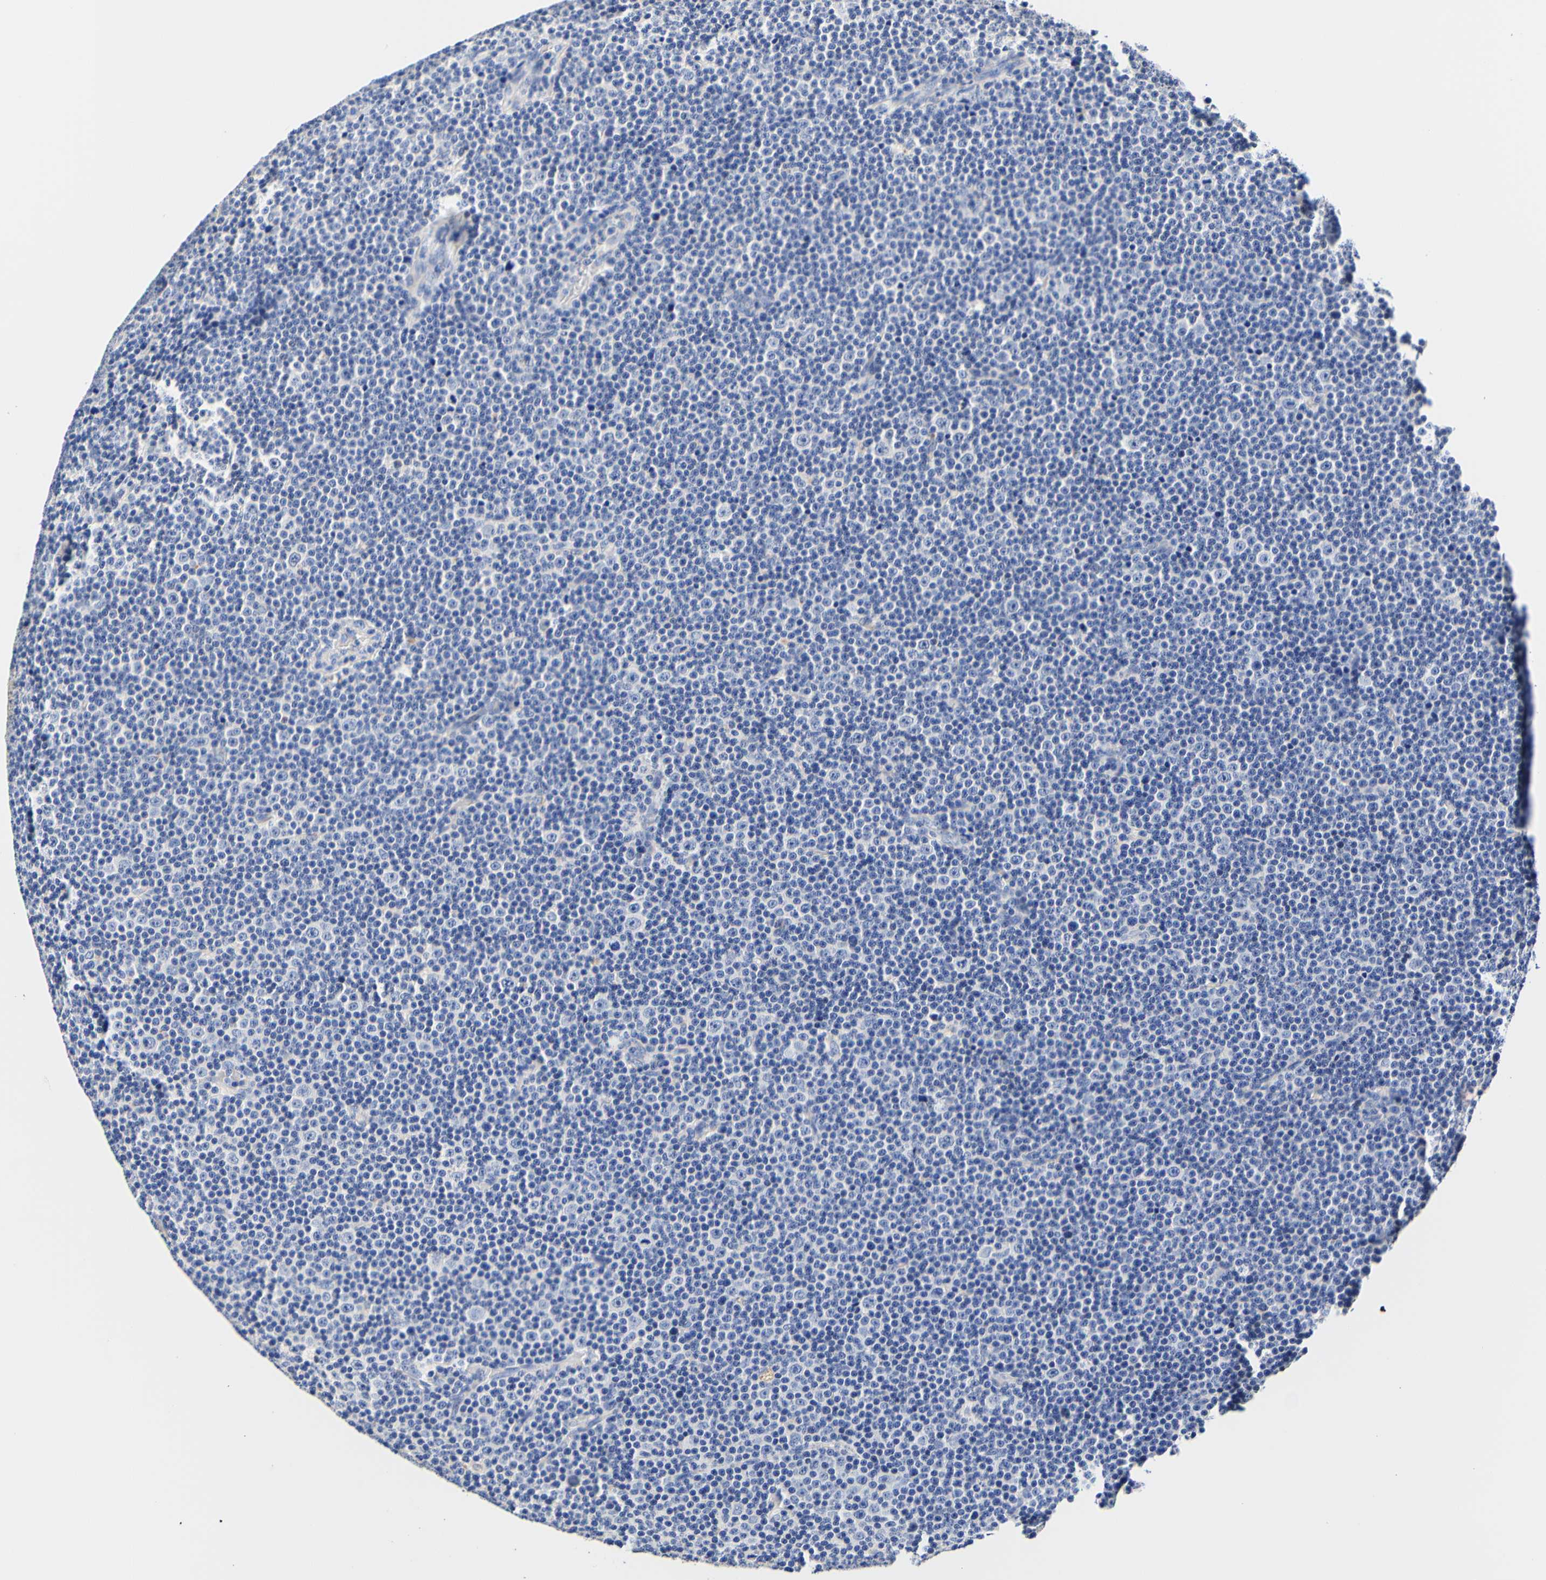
{"staining": {"intensity": "negative", "quantity": "none", "location": "none"}, "tissue": "lymphoma", "cell_type": "Tumor cells", "image_type": "cancer", "snomed": [{"axis": "morphology", "description": "Malignant lymphoma, non-Hodgkin's type, Low grade"}, {"axis": "topography", "description": "Lymph node"}], "caption": "DAB immunohistochemical staining of low-grade malignant lymphoma, non-Hodgkin's type reveals no significant positivity in tumor cells. Brightfield microscopy of IHC stained with DAB (3,3'-diaminobenzidine) (brown) and hematoxylin (blue), captured at high magnification.", "gene": "CAMK4", "patient": {"sex": "female", "age": 67}}